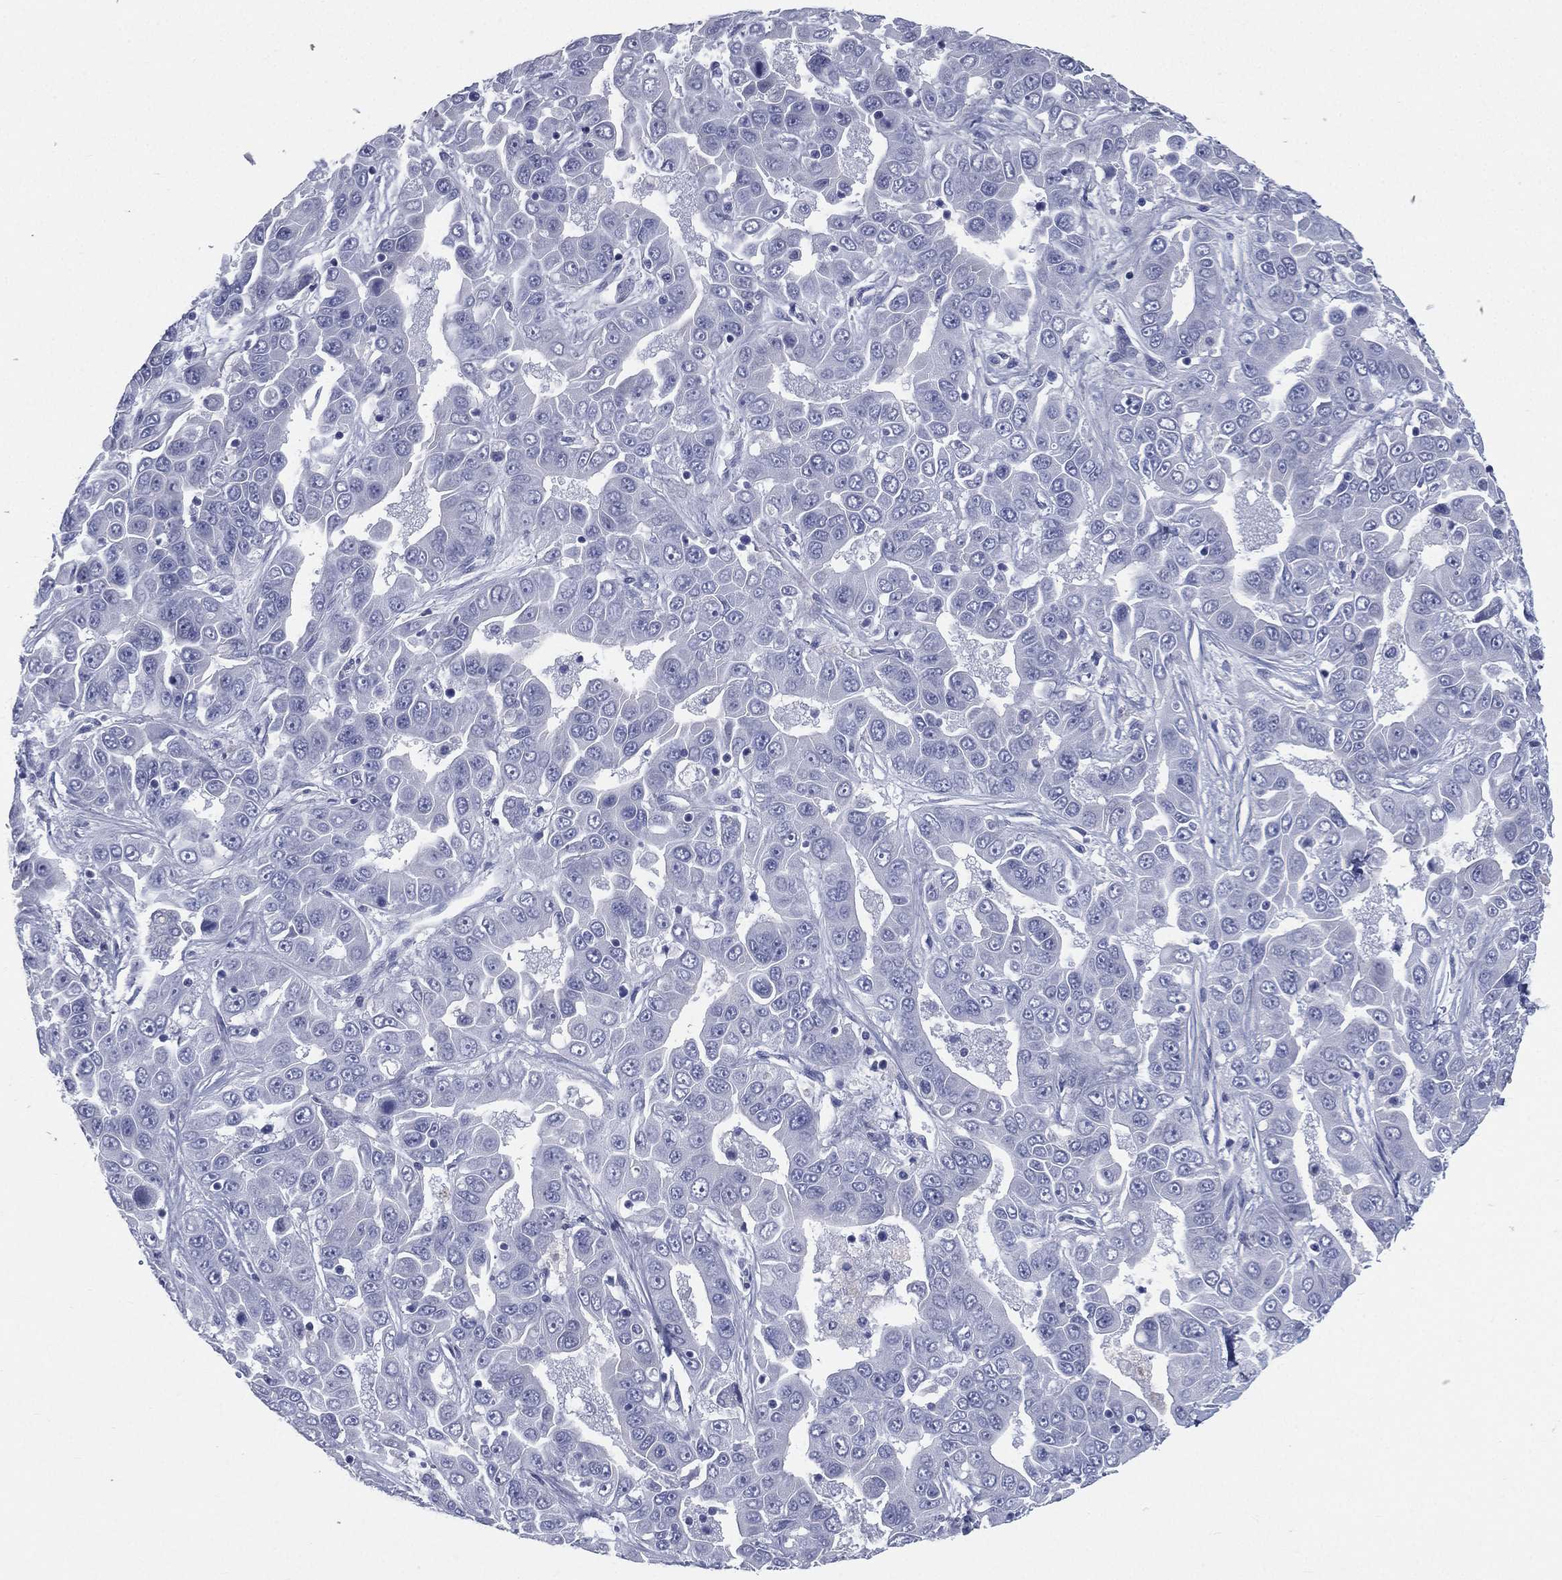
{"staining": {"intensity": "negative", "quantity": "none", "location": "none"}, "tissue": "liver cancer", "cell_type": "Tumor cells", "image_type": "cancer", "snomed": [{"axis": "morphology", "description": "Cholangiocarcinoma"}, {"axis": "topography", "description": "Liver"}], "caption": "Immunohistochemistry (IHC) of human cholangiocarcinoma (liver) reveals no expression in tumor cells. (IHC, brightfield microscopy, high magnification).", "gene": "HP", "patient": {"sex": "female", "age": 52}}